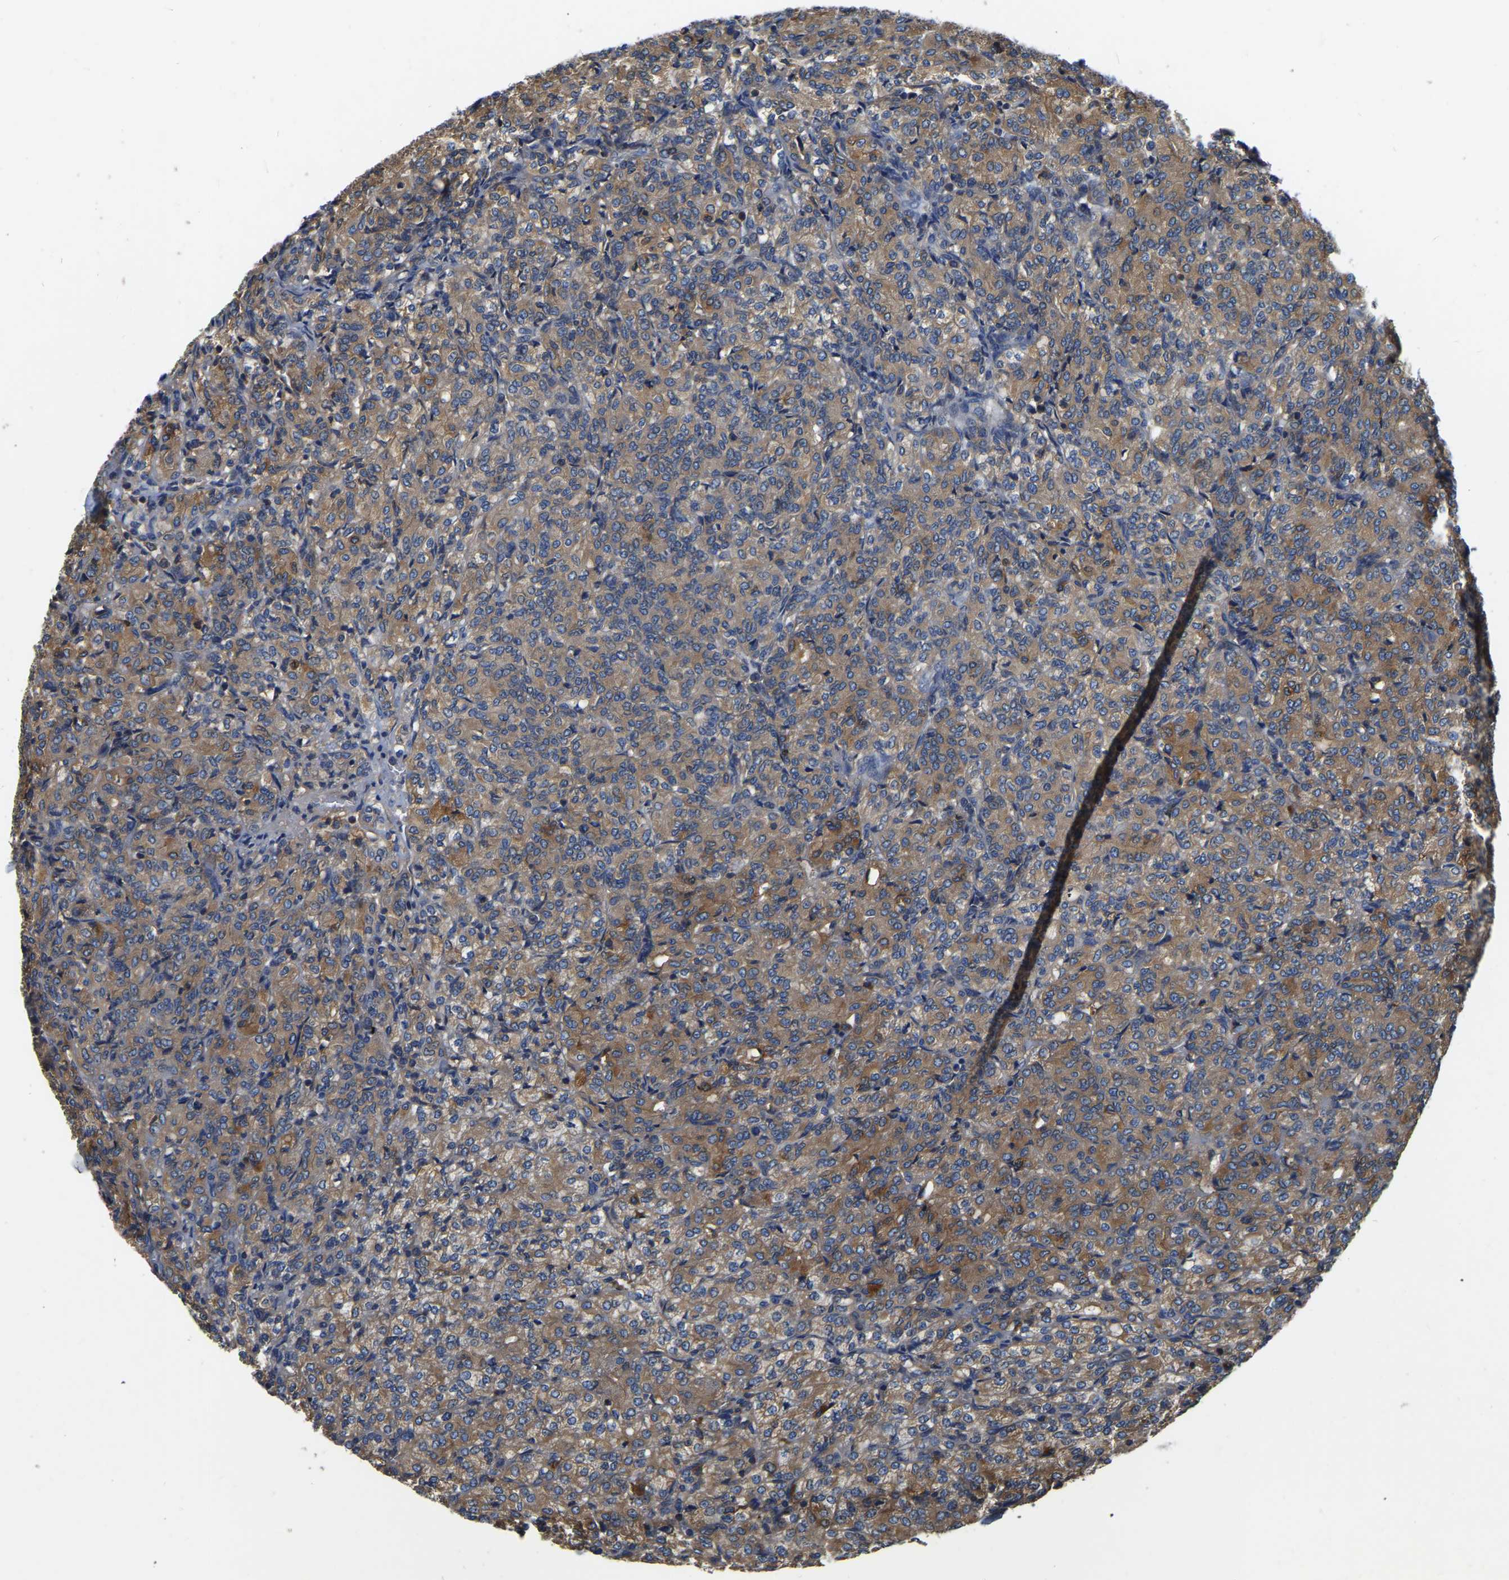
{"staining": {"intensity": "moderate", "quantity": ">75%", "location": "cytoplasmic/membranous"}, "tissue": "renal cancer", "cell_type": "Tumor cells", "image_type": "cancer", "snomed": [{"axis": "morphology", "description": "Adenocarcinoma, NOS"}, {"axis": "topography", "description": "Kidney"}], "caption": "Immunohistochemical staining of human adenocarcinoma (renal) exhibits moderate cytoplasmic/membranous protein expression in approximately >75% of tumor cells. Immunohistochemistry stains the protein in brown and the nuclei are stained blue.", "gene": "GARS1", "patient": {"sex": "male", "age": 77}}